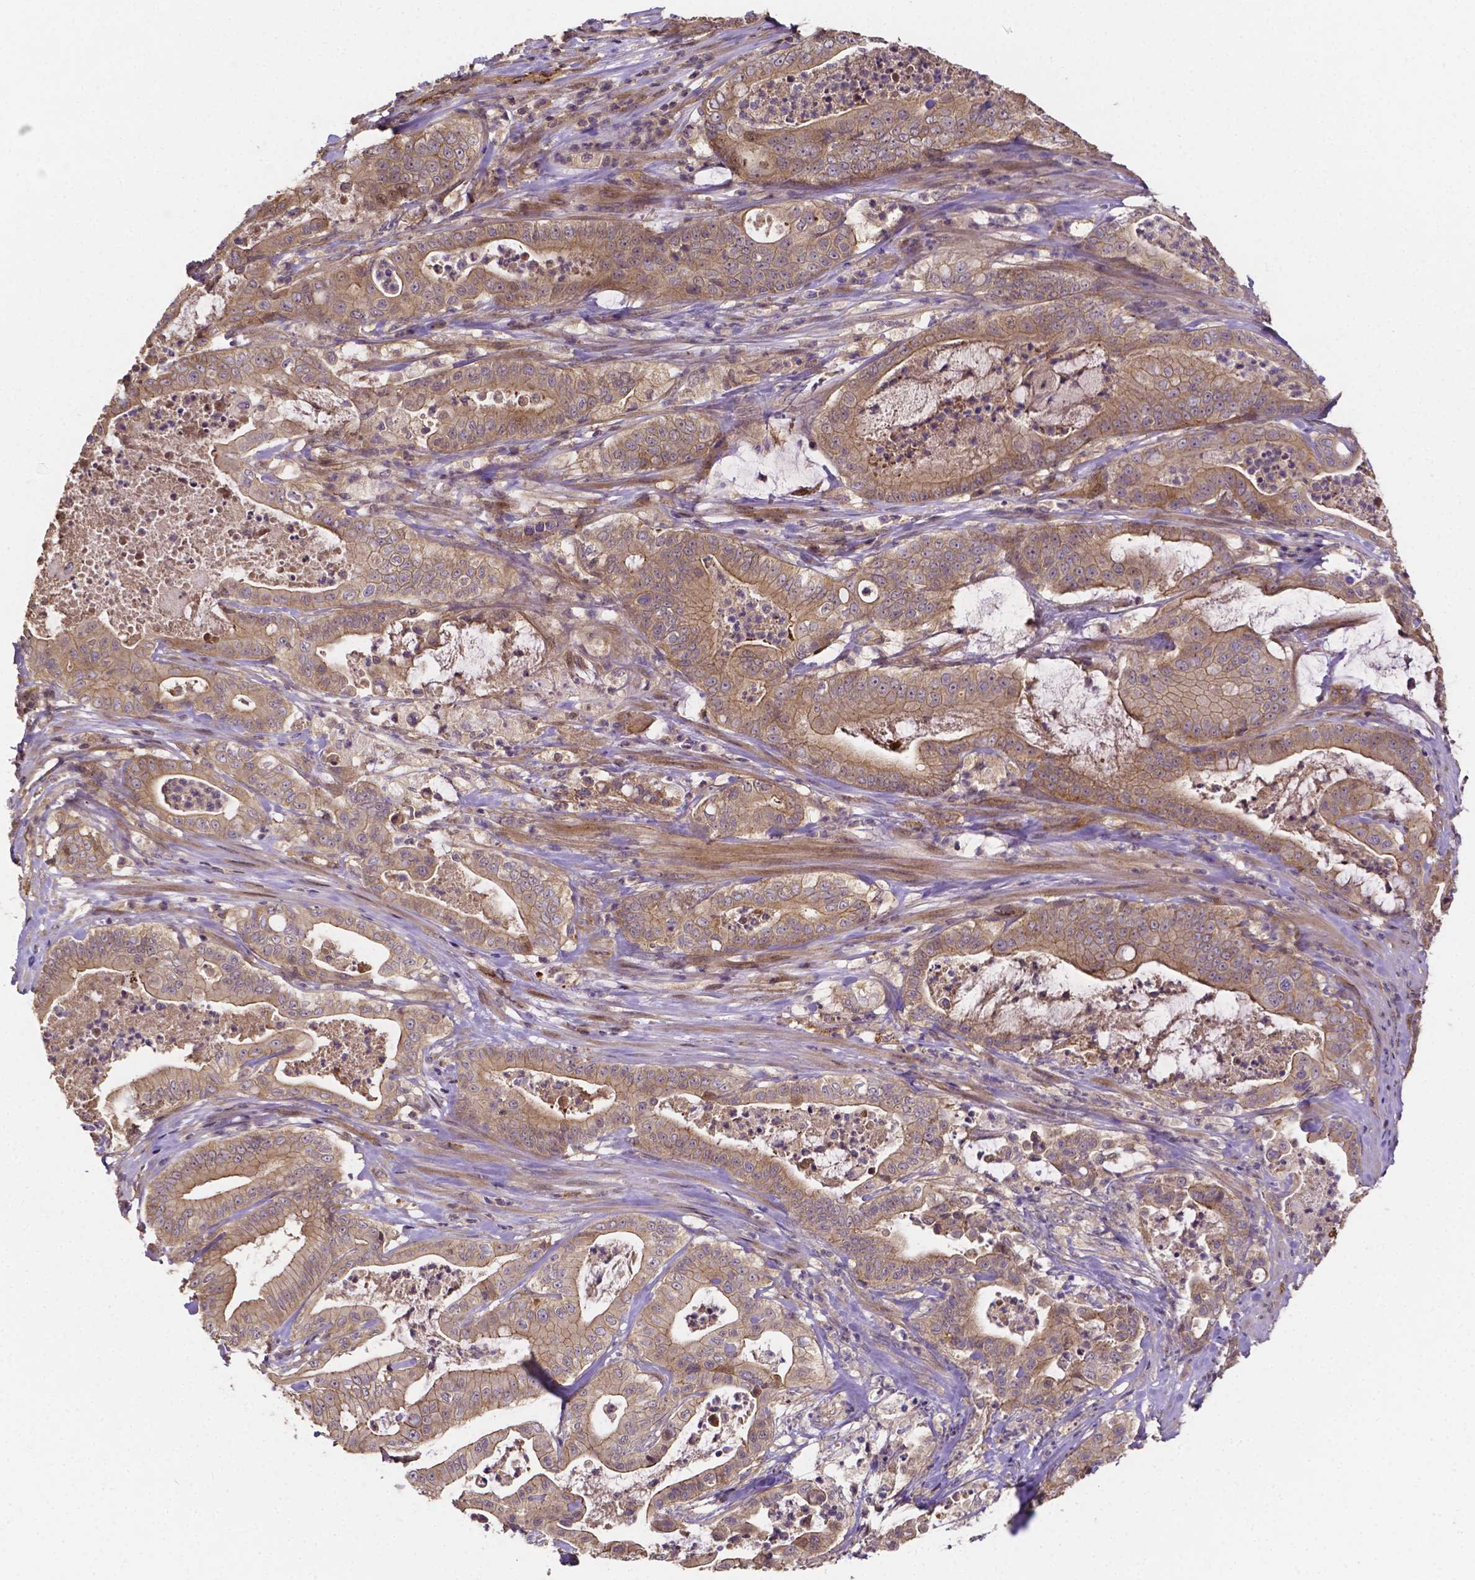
{"staining": {"intensity": "weak", "quantity": ">75%", "location": "cytoplasmic/membranous"}, "tissue": "pancreatic cancer", "cell_type": "Tumor cells", "image_type": "cancer", "snomed": [{"axis": "morphology", "description": "Adenocarcinoma, NOS"}, {"axis": "topography", "description": "Pancreas"}], "caption": "Brown immunohistochemical staining in pancreatic adenocarcinoma shows weak cytoplasmic/membranous expression in about >75% of tumor cells.", "gene": "RNF123", "patient": {"sex": "male", "age": 71}}